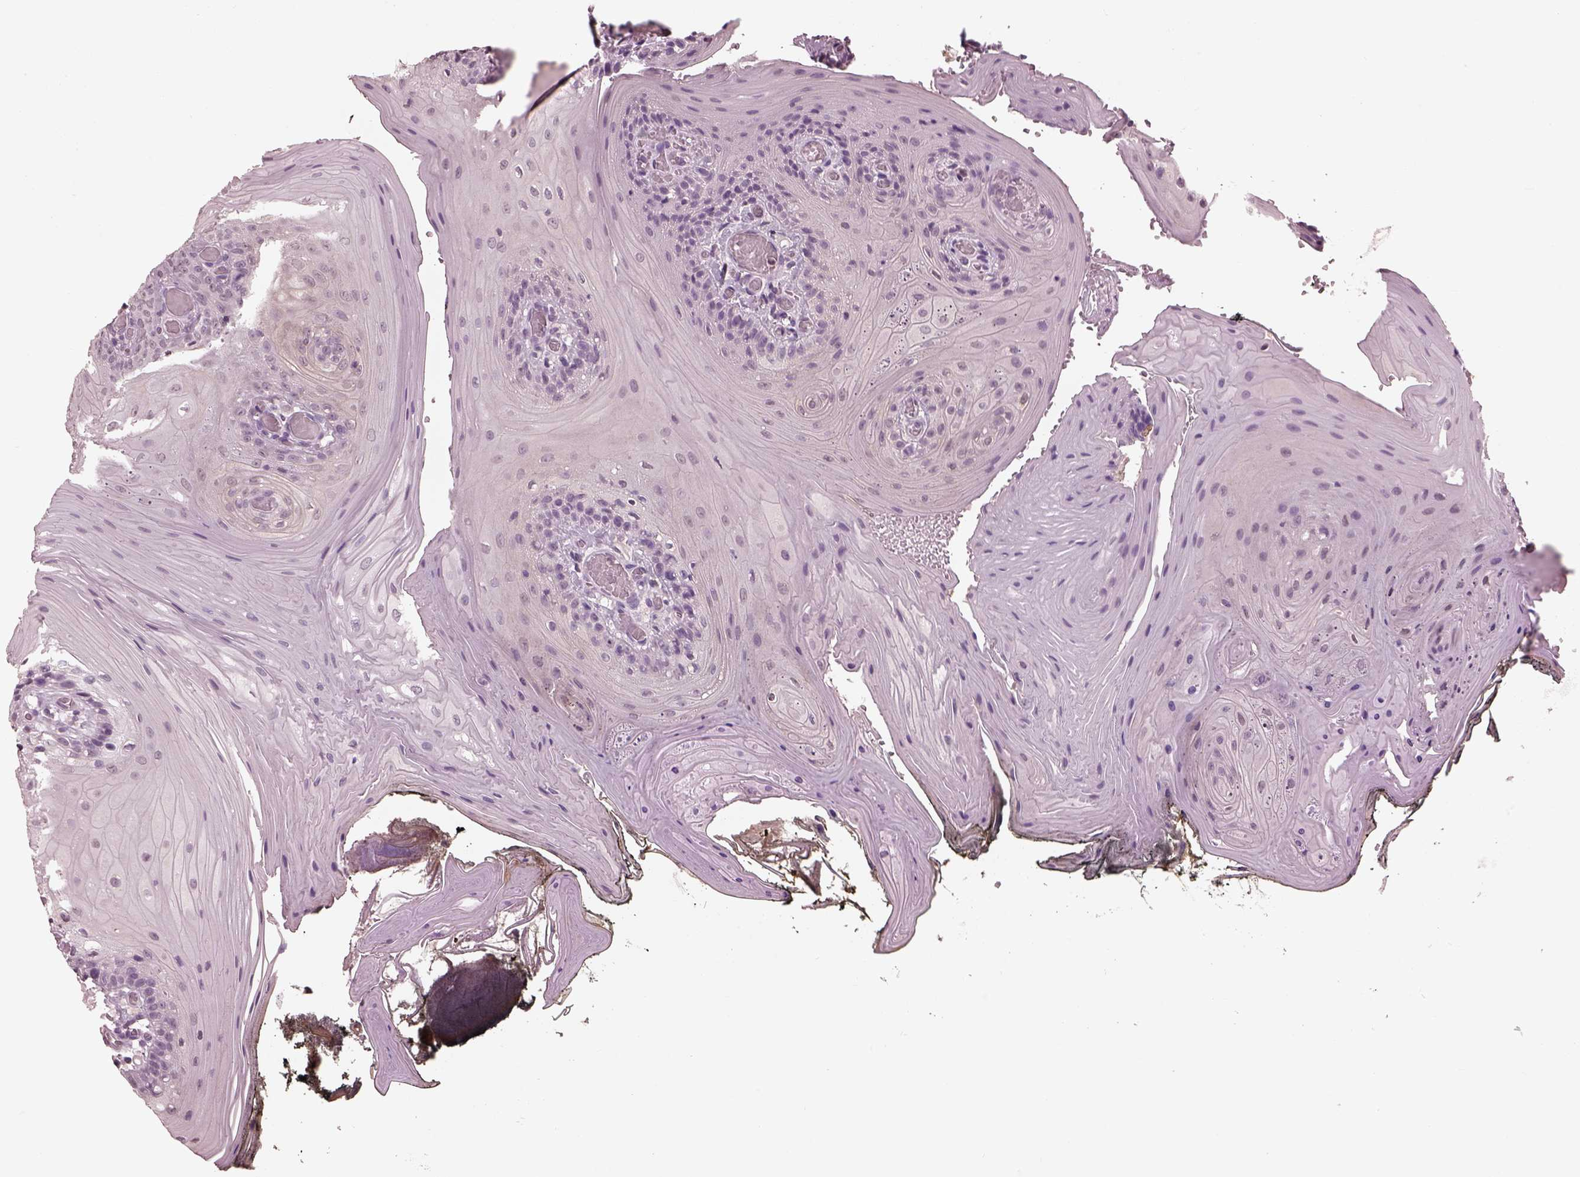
{"staining": {"intensity": "negative", "quantity": "none", "location": "none"}, "tissue": "oral mucosa", "cell_type": "Squamous epithelial cells", "image_type": "normal", "snomed": [{"axis": "morphology", "description": "Normal tissue, NOS"}, {"axis": "topography", "description": "Oral tissue"}], "caption": "IHC of benign human oral mucosa exhibits no positivity in squamous epithelial cells. (DAB (3,3'-diaminobenzidine) immunohistochemistry (IHC) visualized using brightfield microscopy, high magnification).", "gene": "TSKS", "patient": {"sex": "male", "age": 9}}